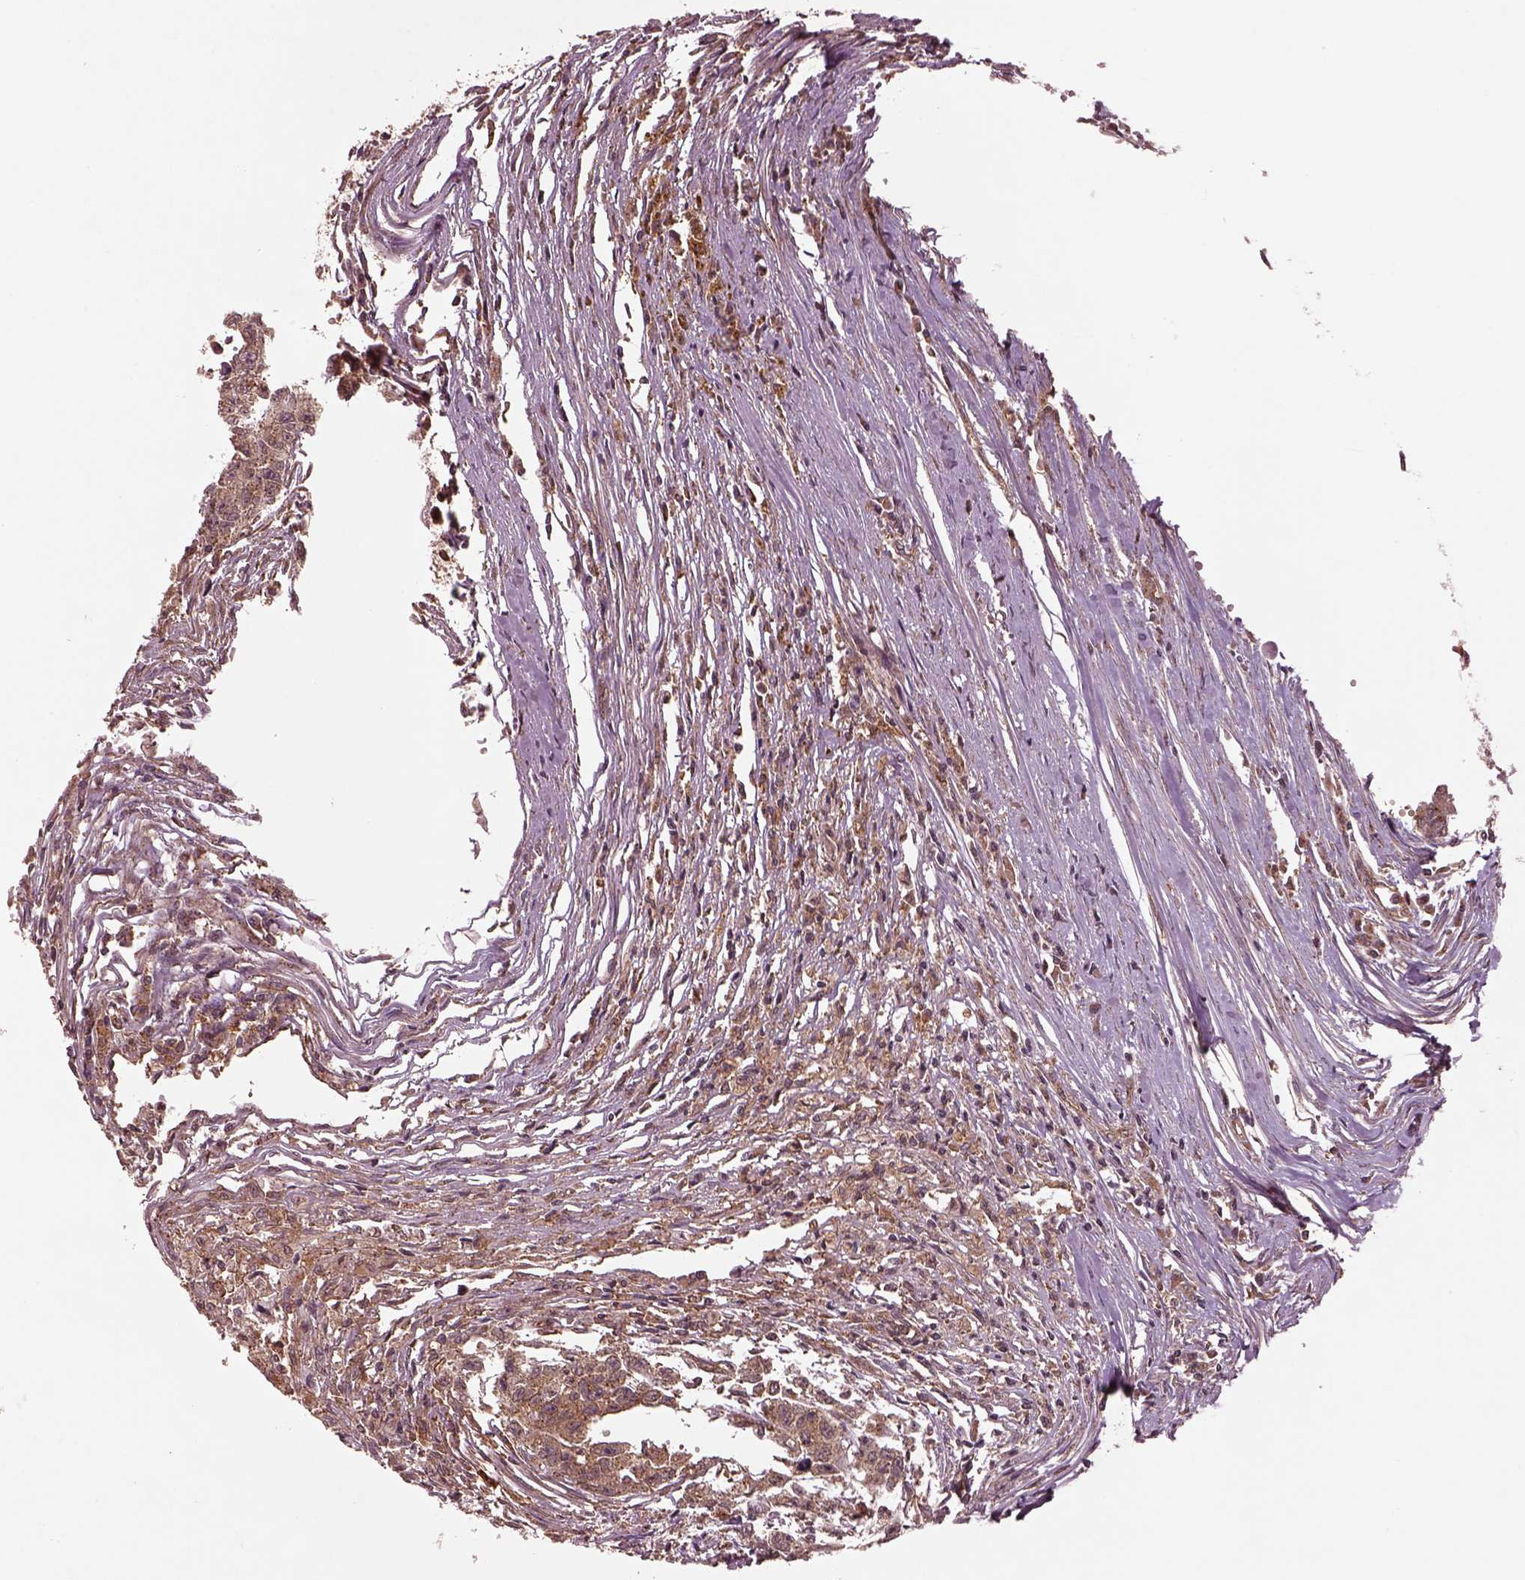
{"staining": {"intensity": "moderate", "quantity": ">75%", "location": "cytoplasmic/membranous"}, "tissue": "testis cancer", "cell_type": "Tumor cells", "image_type": "cancer", "snomed": [{"axis": "morphology", "description": "Carcinoma, Embryonal, NOS"}, {"axis": "morphology", "description": "Teratoma, malignant, NOS"}, {"axis": "topography", "description": "Testis"}], "caption": "A photomicrograph of human testis cancer stained for a protein reveals moderate cytoplasmic/membranous brown staining in tumor cells. The staining is performed using DAB brown chromogen to label protein expression. The nuclei are counter-stained blue using hematoxylin.", "gene": "WASHC2A", "patient": {"sex": "male", "age": 24}}